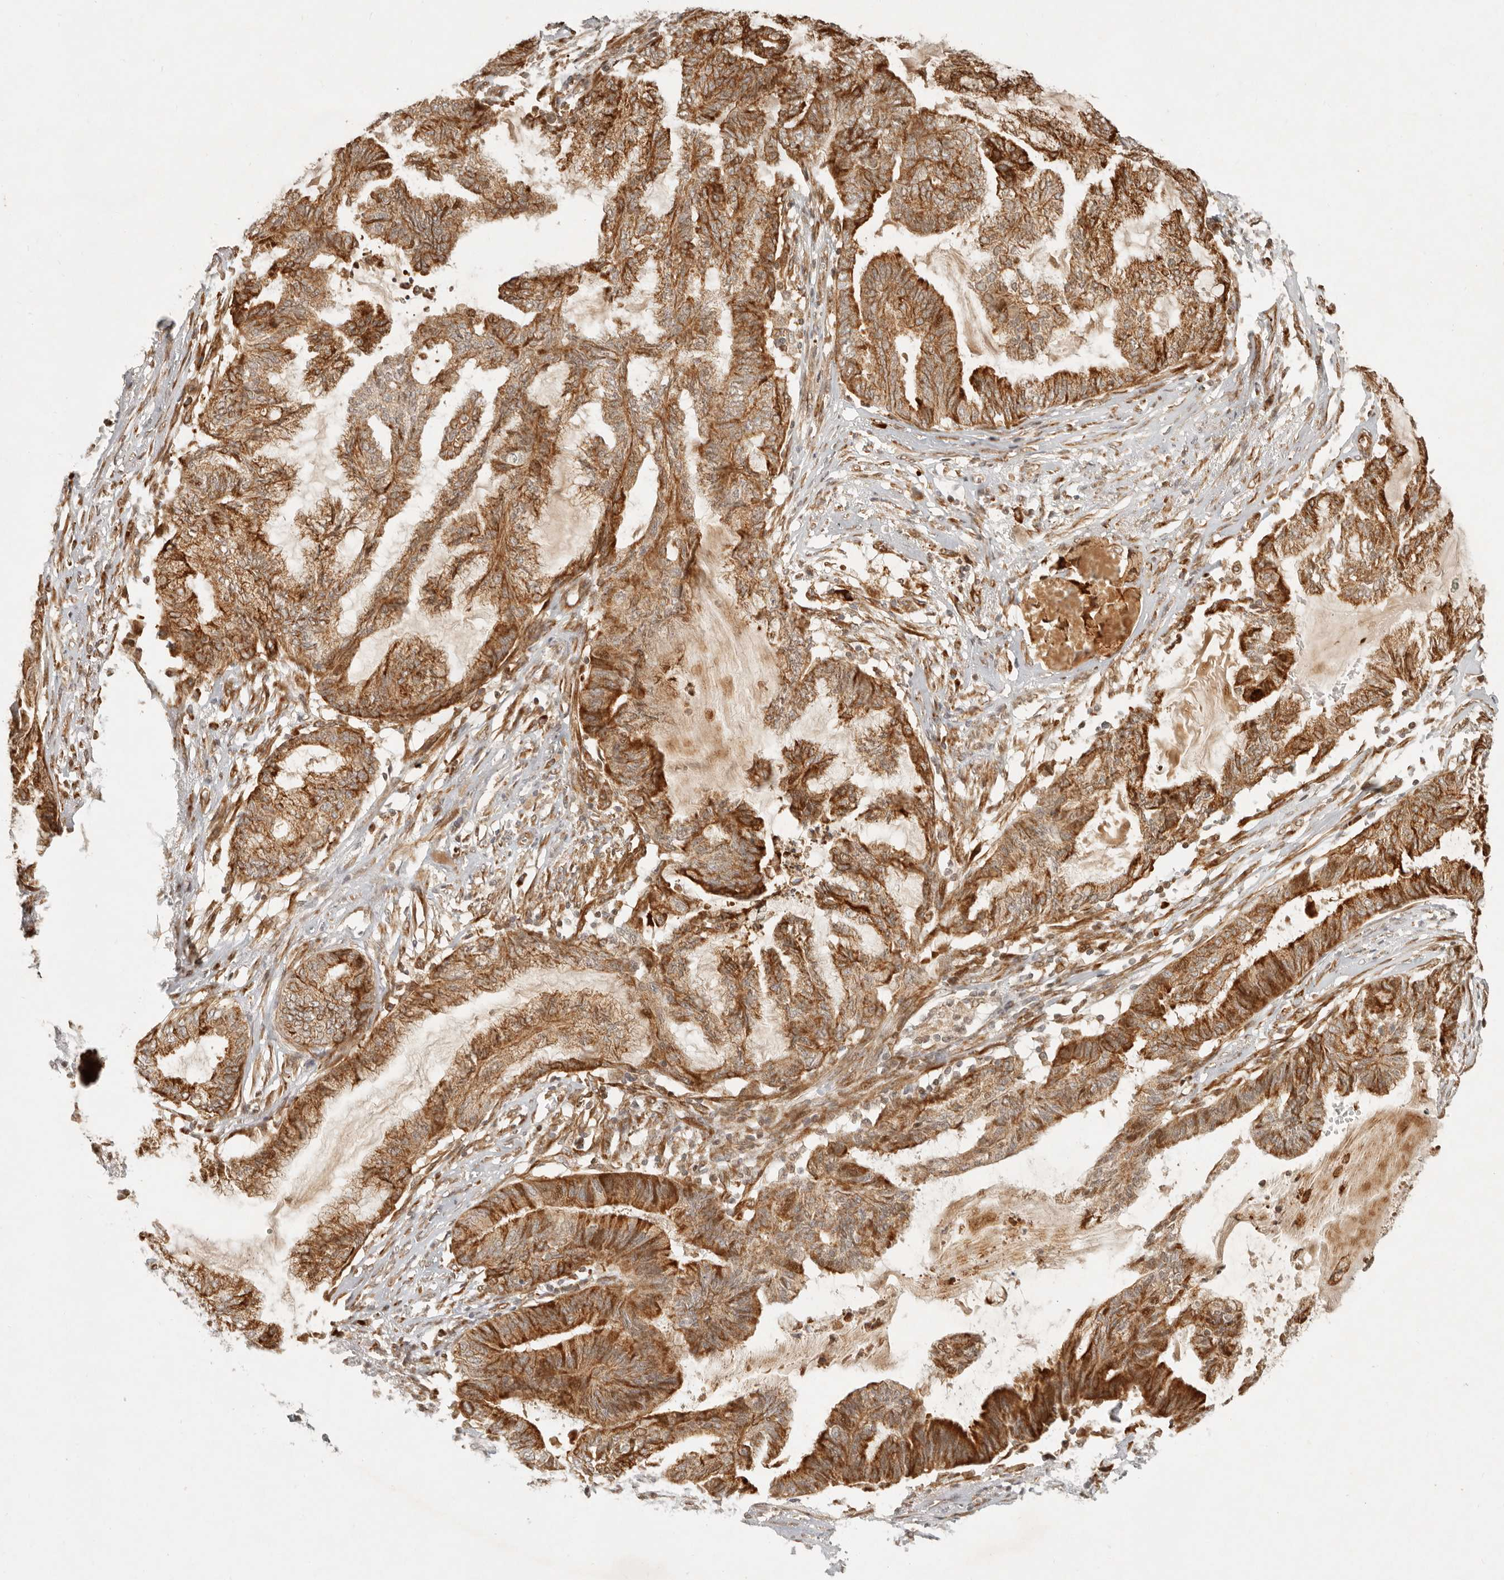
{"staining": {"intensity": "strong", "quantity": "25%-75%", "location": "cytoplasmic/membranous"}, "tissue": "endometrial cancer", "cell_type": "Tumor cells", "image_type": "cancer", "snomed": [{"axis": "morphology", "description": "Adenocarcinoma, NOS"}, {"axis": "topography", "description": "Endometrium"}], "caption": "The micrograph exhibits a brown stain indicating the presence of a protein in the cytoplasmic/membranous of tumor cells in endometrial cancer.", "gene": "KLHL38", "patient": {"sex": "female", "age": 86}}